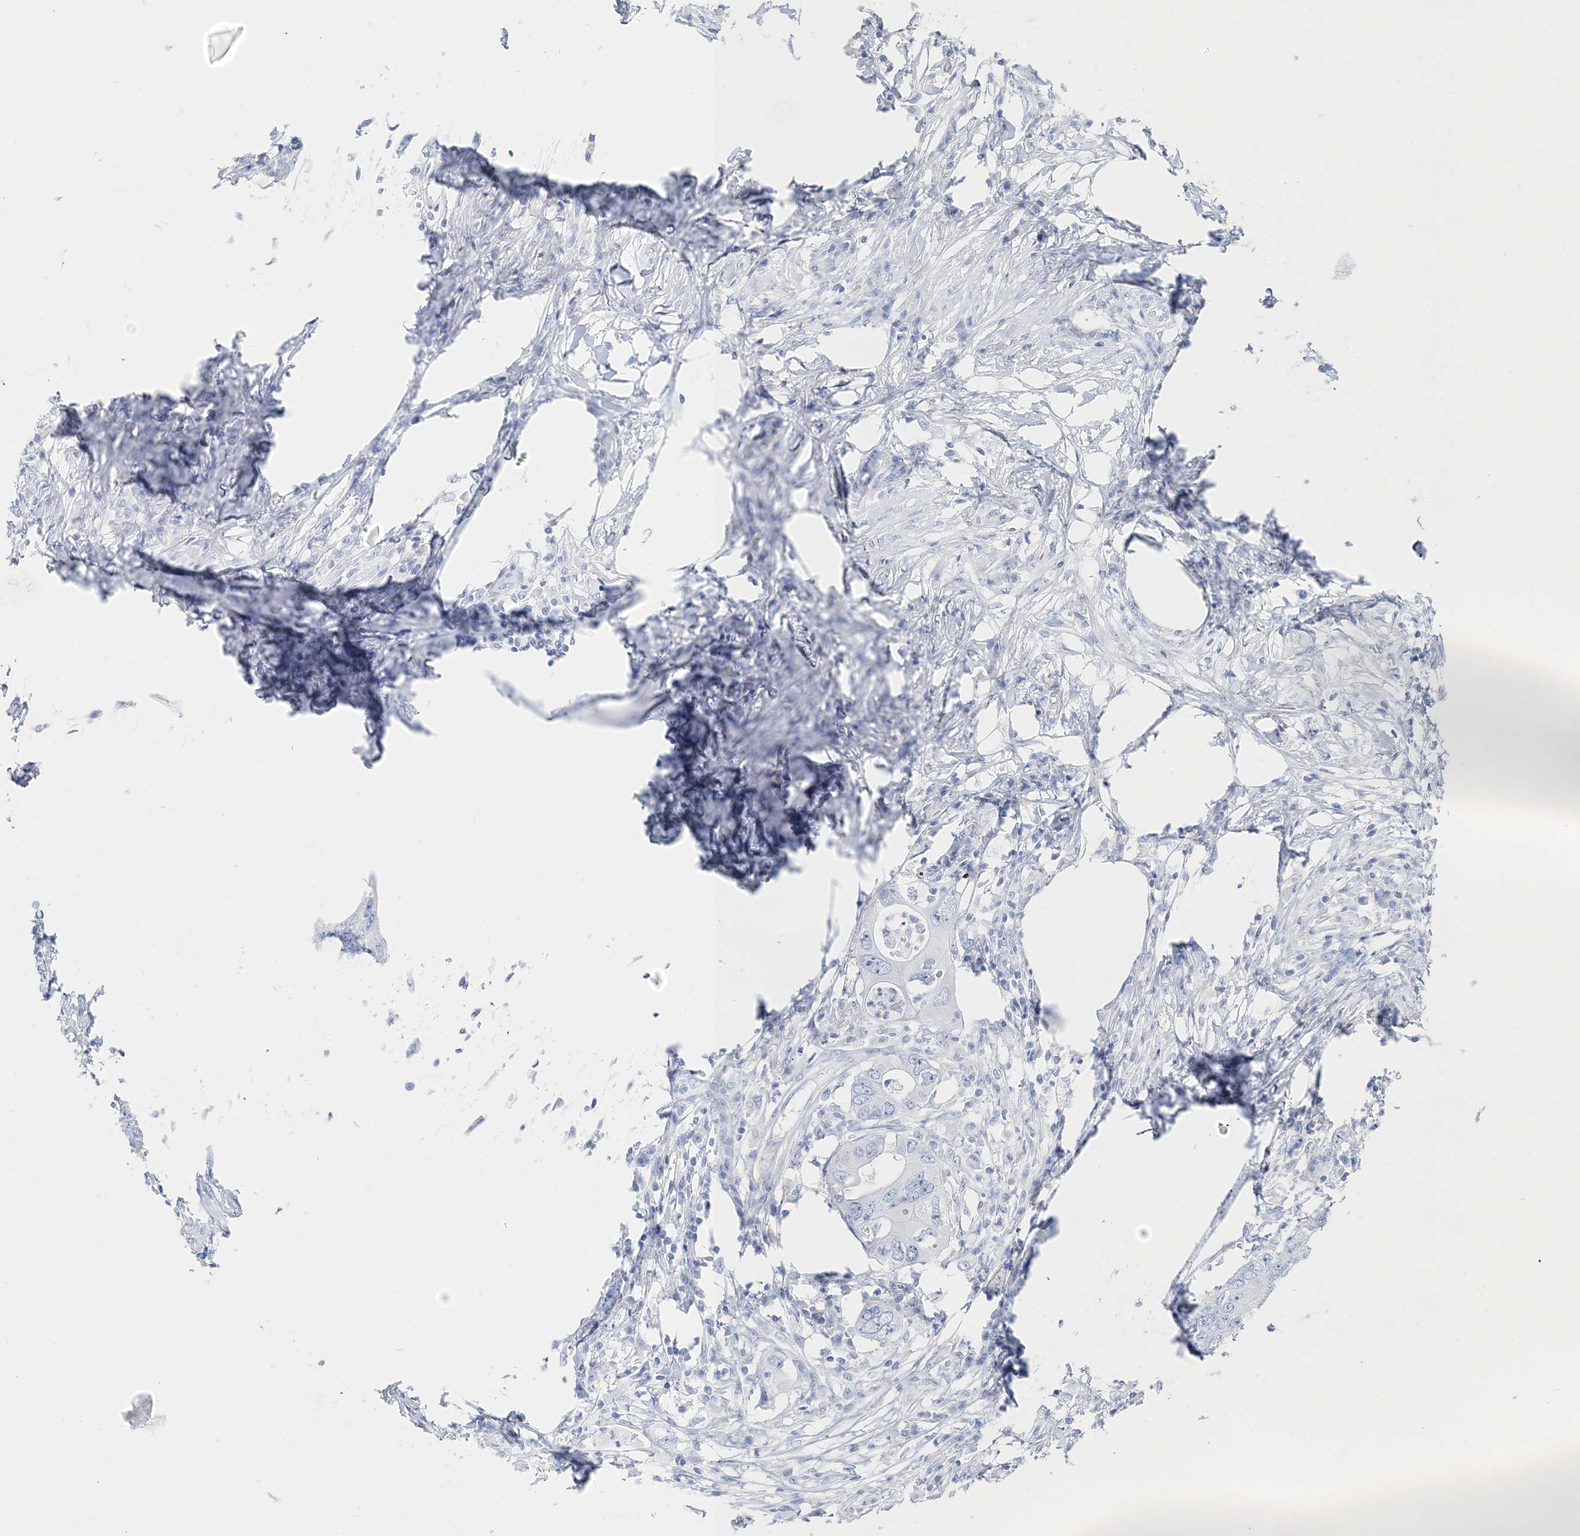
{"staining": {"intensity": "negative", "quantity": "none", "location": "none"}, "tissue": "colorectal cancer", "cell_type": "Tumor cells", "image_type": "cancer", "snomed": [{"axis": "morphology", "description": "Adenocarcinoma, NOS"}, {"axis": "topography", "description": "Colon"}], "caption": "Immunohistochemical staining of colorectal cancer exhibits no significant staining in tumor cells.", "gene": "TSPYL6", "patient": {"sex": "male", "age": 71}}